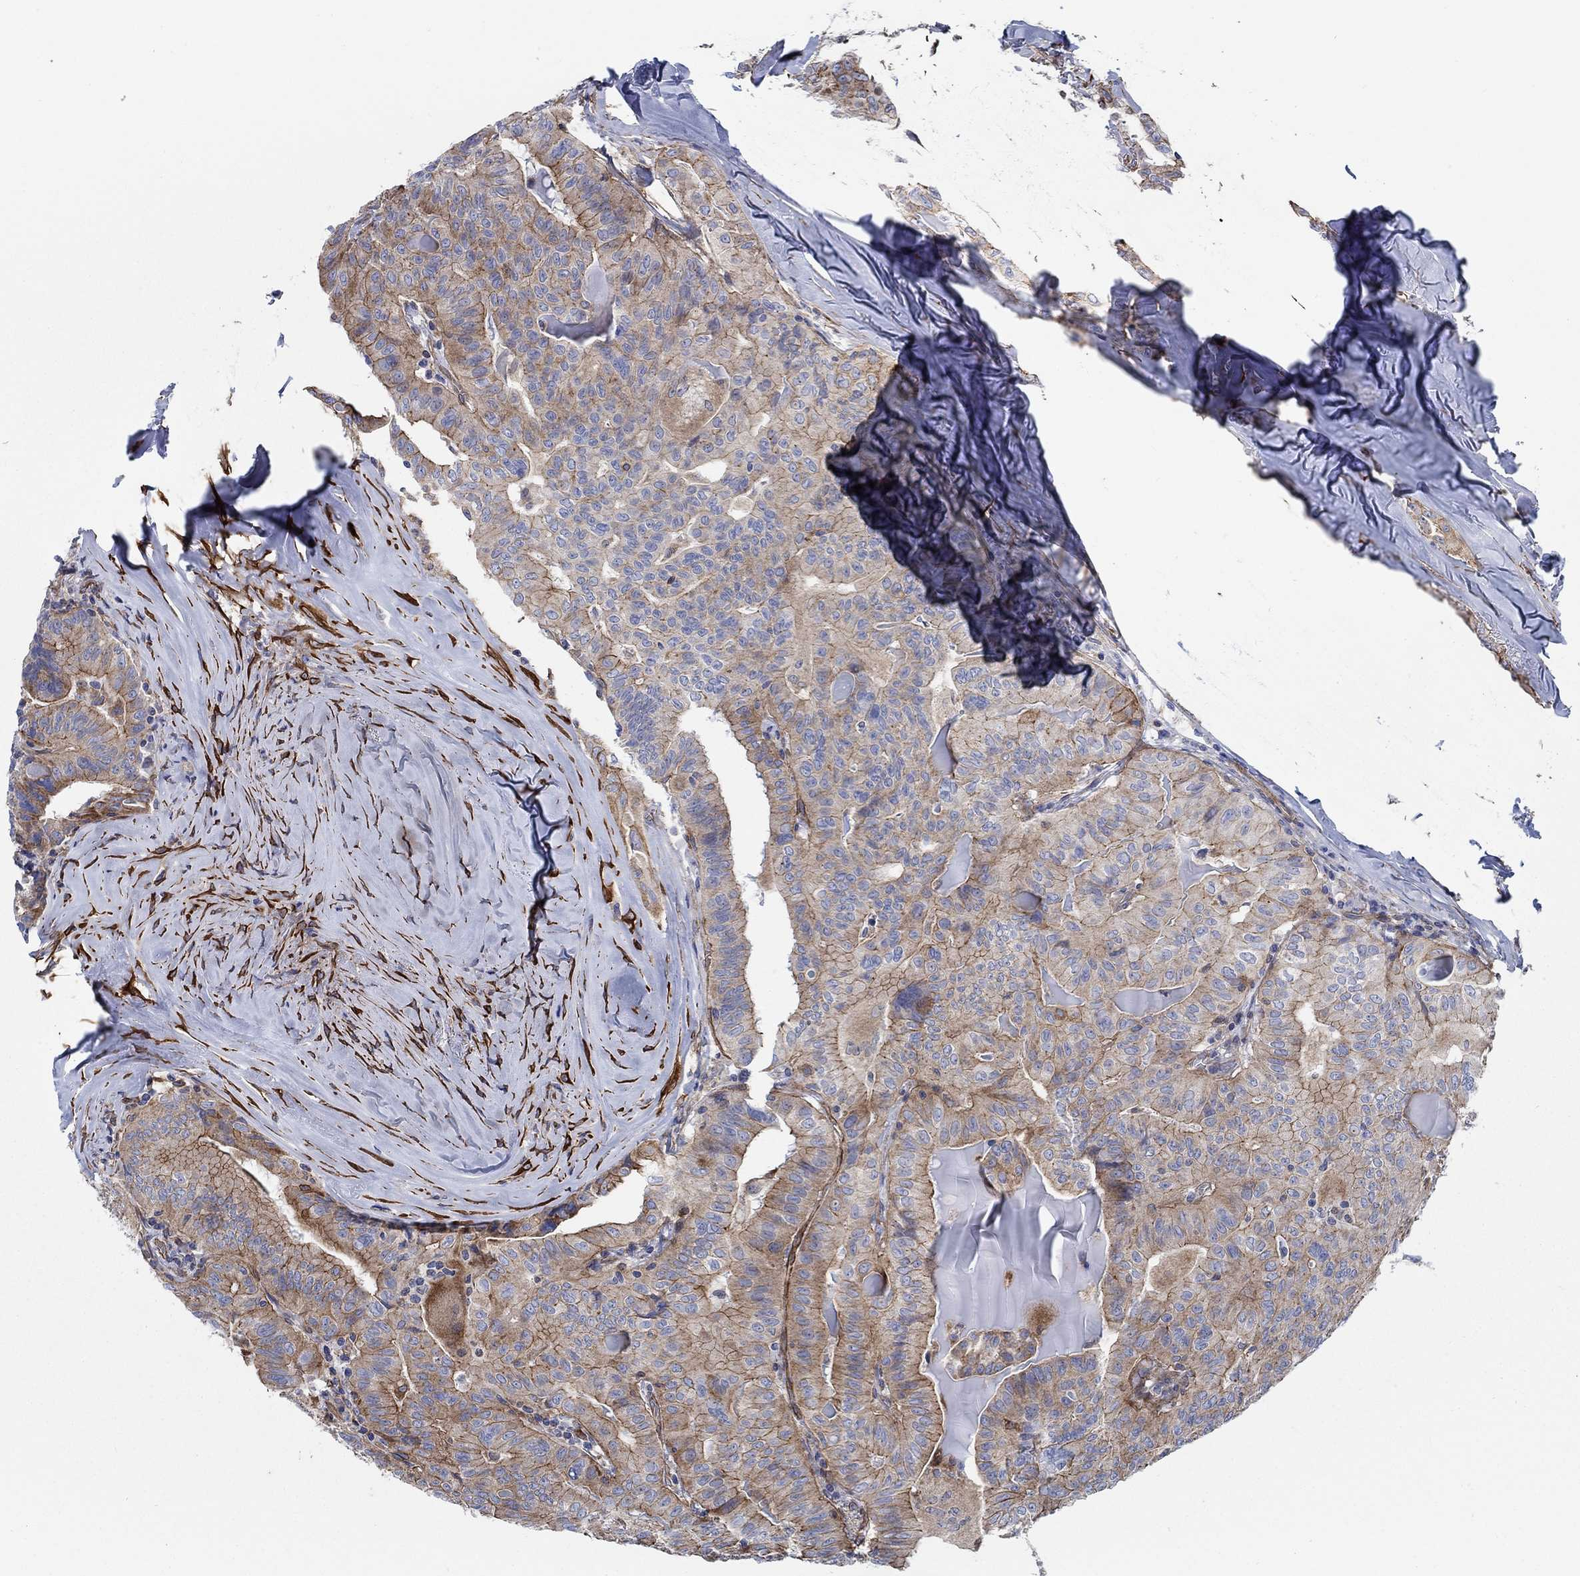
{"staining": {"intensity": "moderate", "quantity": ">75%", "location": "cytoplasmic/membranous"}, "tissue": "thyroid cancer", "cell_type": "Tumor cells", "image_type": "cancer", "snomed": [{"axis": "morphology", "description": "Papillary adenocarcinoma, NOS"}, {"axis": "topography", "description": "Thyroid gland"}], "caption": "Thyroid cancer was stained to show a protein in brown. There is medium levels of moderate cytoplasmic/membranous staining in approximately >75% of tumor cells.", "gene": "FMN1", "patient": {"sex": "female", "age": 68}}